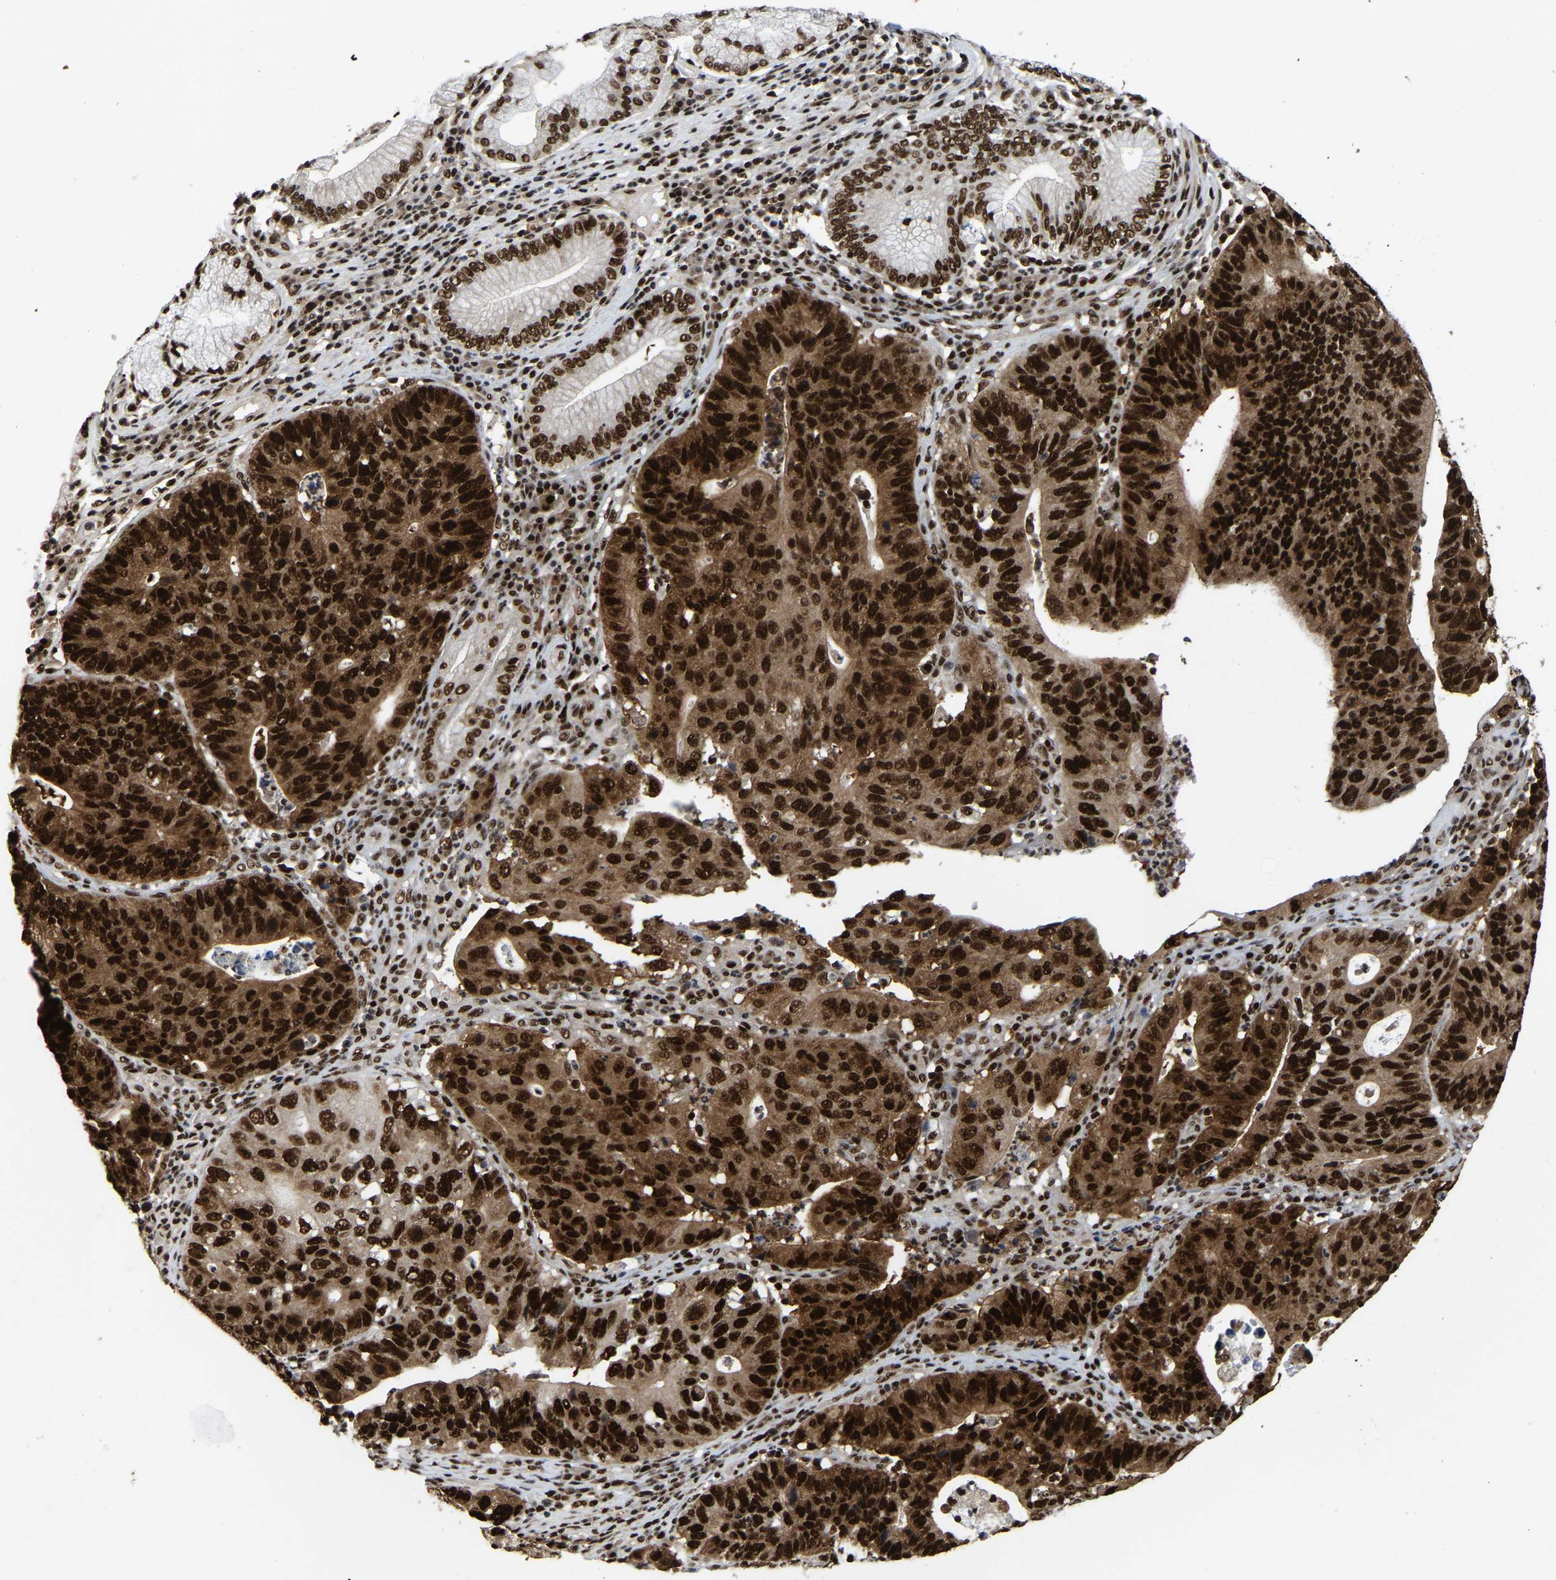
{"staining": {"intensity": "strong", "quantity": ">75%", "location": "nuclear"}, "tissue": "stomach cancer", "cell_type": "Tumor cells", "image_type": "cancer", "snomed": [{"axis": "morphology", "description": "Adenocarcinoma, NOS"}, {"axis": "topography", "description": "Stomach"}], "caption": "Immunohistochemistry (IHC) micrograph of neoplastic tissue: adenocarcinoma (stomach) stained using immunohistochemistry (IHC) shows high levels of strong protein expression localized specifically in the nuclear of tumor cells, appearing as a nuclear brown color.", "gene": "TBL1XR1", "patient": {"sex": "male", "age": 59}}